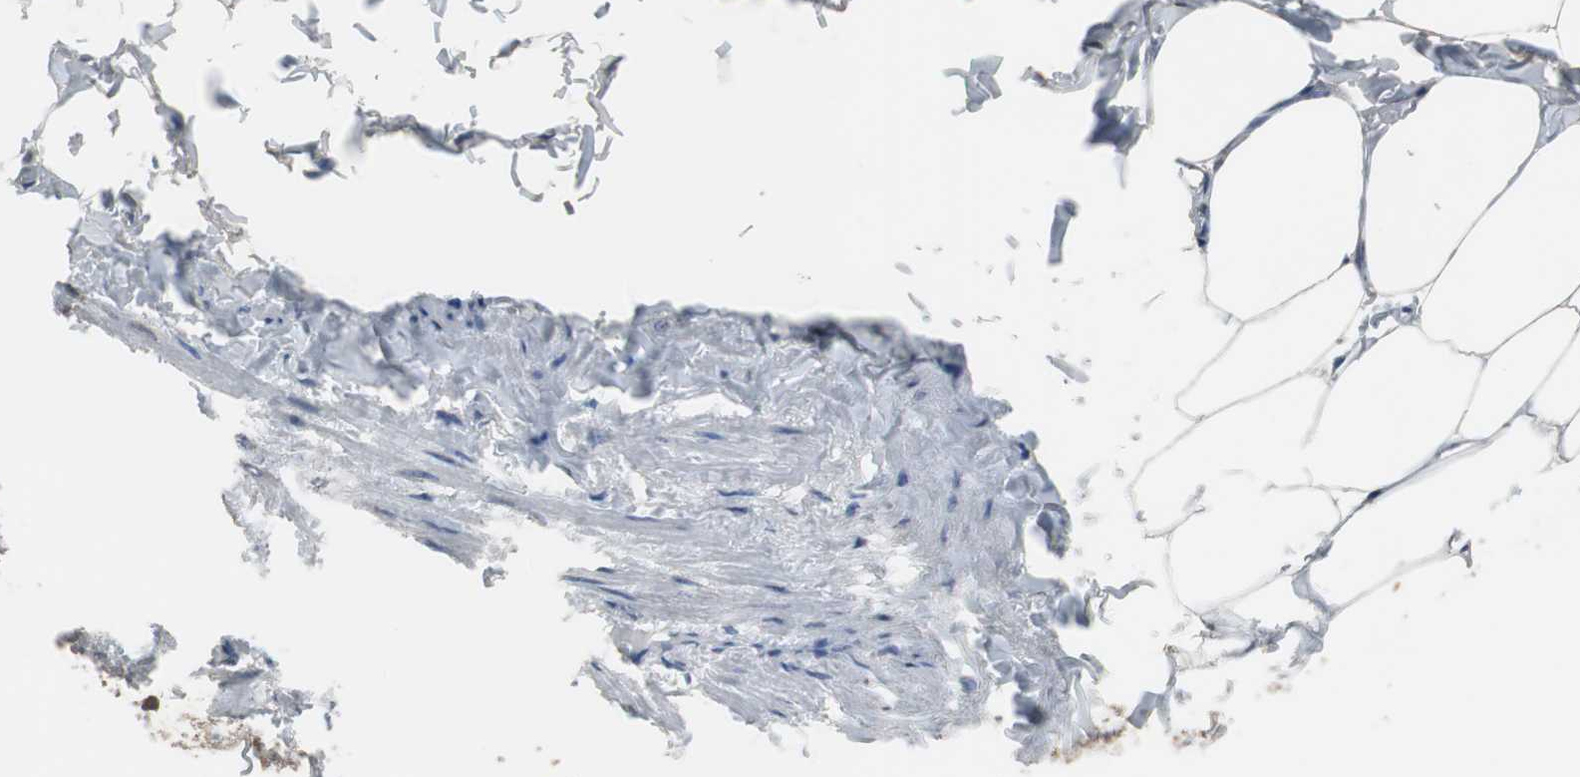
{"staining": {"intensity": "negative", "quantity": "none", "location": "none"}, "tissue": "adipose tissue", "cell_type": "Adipocytes", "image_type": "normal", "snomed": [{"axis": "morphology", "description": "Normal tissue, NOS"}, {"axis": "topography", "description": "Vascular tissue"}], "caption": "A high-resolution photomicrograph shows immunohistochemistry (IHC) staining of benign adipose tissue, which shows no significant positivity in adipocytes. (Brightfield microscopy of DAB (3,3'-diaminobenzidine) IHC at high magnification).", "gene": "USP10", "patient": {"sex": "male", "age": 41}}